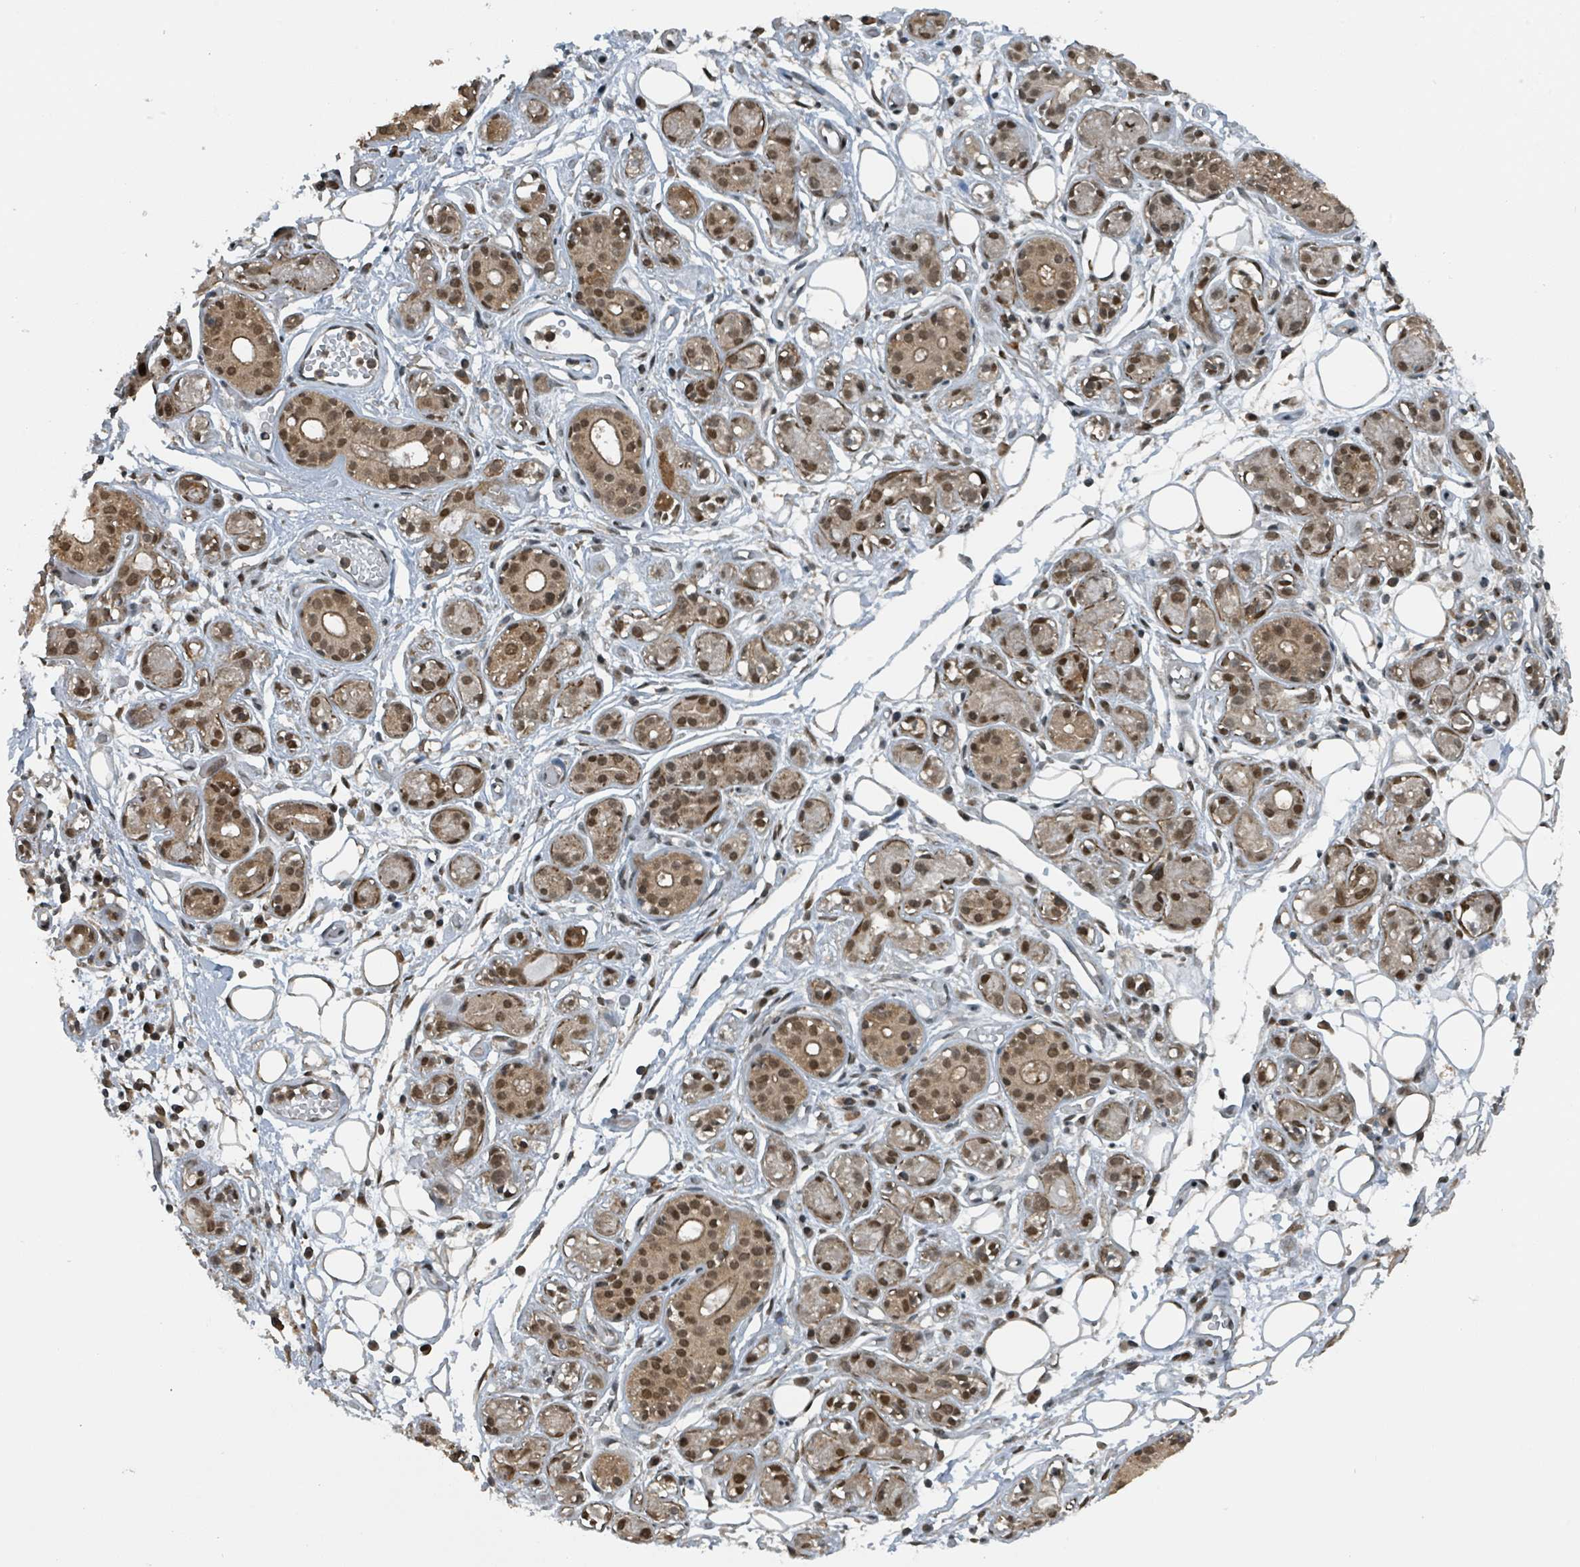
{"staining": {"intensity": "moderate", "quantity": ">75%", "location": "cytoplasmic/membranous,nuclear"}, "tissue": "salivary gland", "cell_type": "Glandular cells", "image_type": "normal", "snomed": [{"axis": "morphology", "description": "Normal tissue, NOS"}, {"axis": "topography", "description": "Salivary gland"}], "caption": "Glandular cells reveal medium levels of moderate cytoplasmic/membranous,nuclear staining in approximately >75% of cells in unremarkable human salivary gland. The protein is shown in brown color, while the nuclei are stained blue.", "gene": "PHIP", "patient": {"sex": "male", "age": 54}}